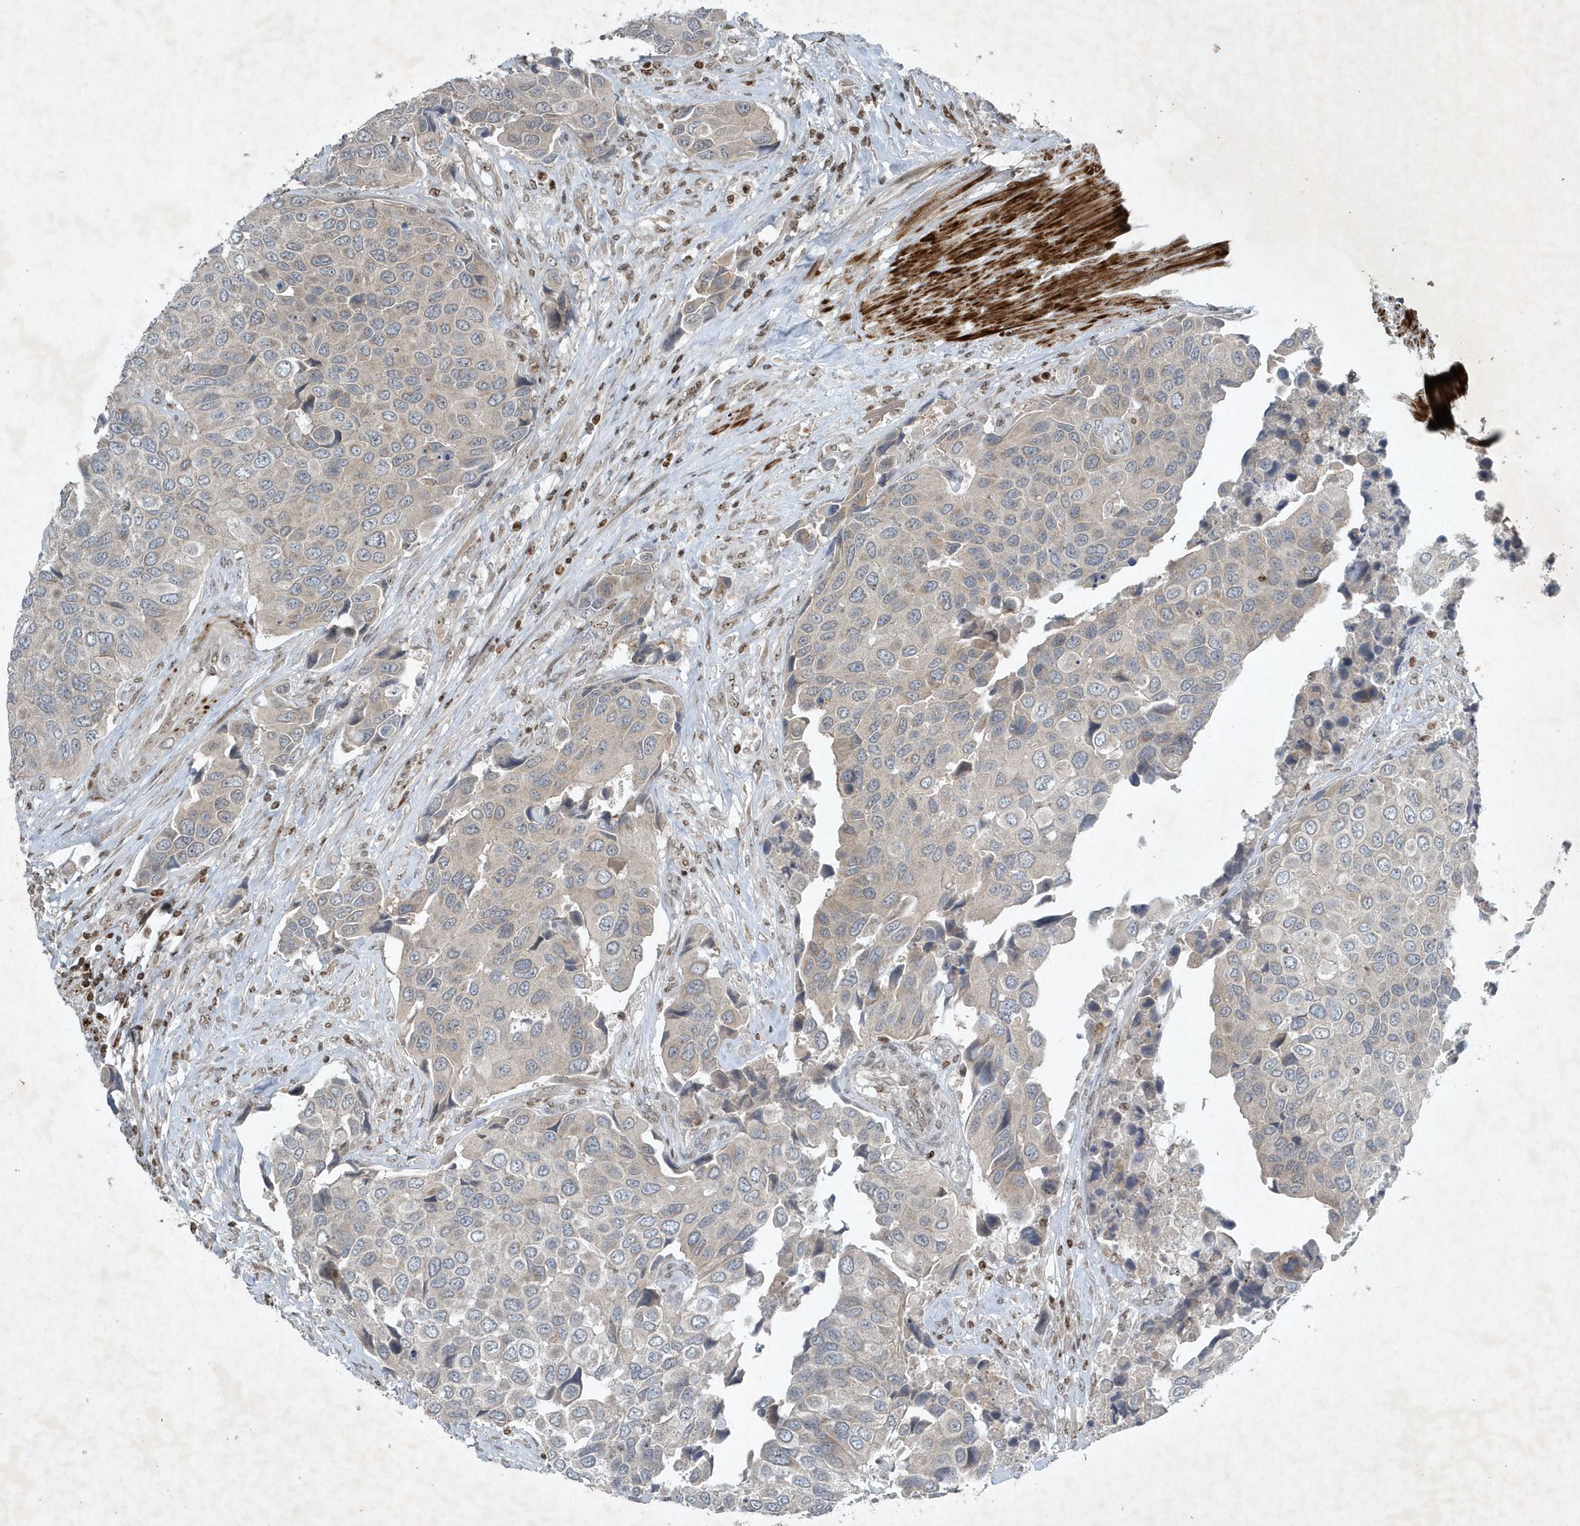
{"staining": {"intensity": "weak", "quantity": ">75%", "location": "cytoplasmic/membranous"}, "tissue": "urothelial cancer", "cell_type": "Tumor cells", "image_type": "cancer", "snomed": [{"axis": "morphology", "description": "Urothelial carcinoma, High grade"}, {"axis": "topography", "description": "Urinary bladder"}], "caption": "Brown immunohistochemical staining in urothelial cancer shows weak cytoplasmic/membranous positivity in about >75% of tumor cells.", "gene": "QTRT2", "patient": {"sex": "male", "age": 74}}